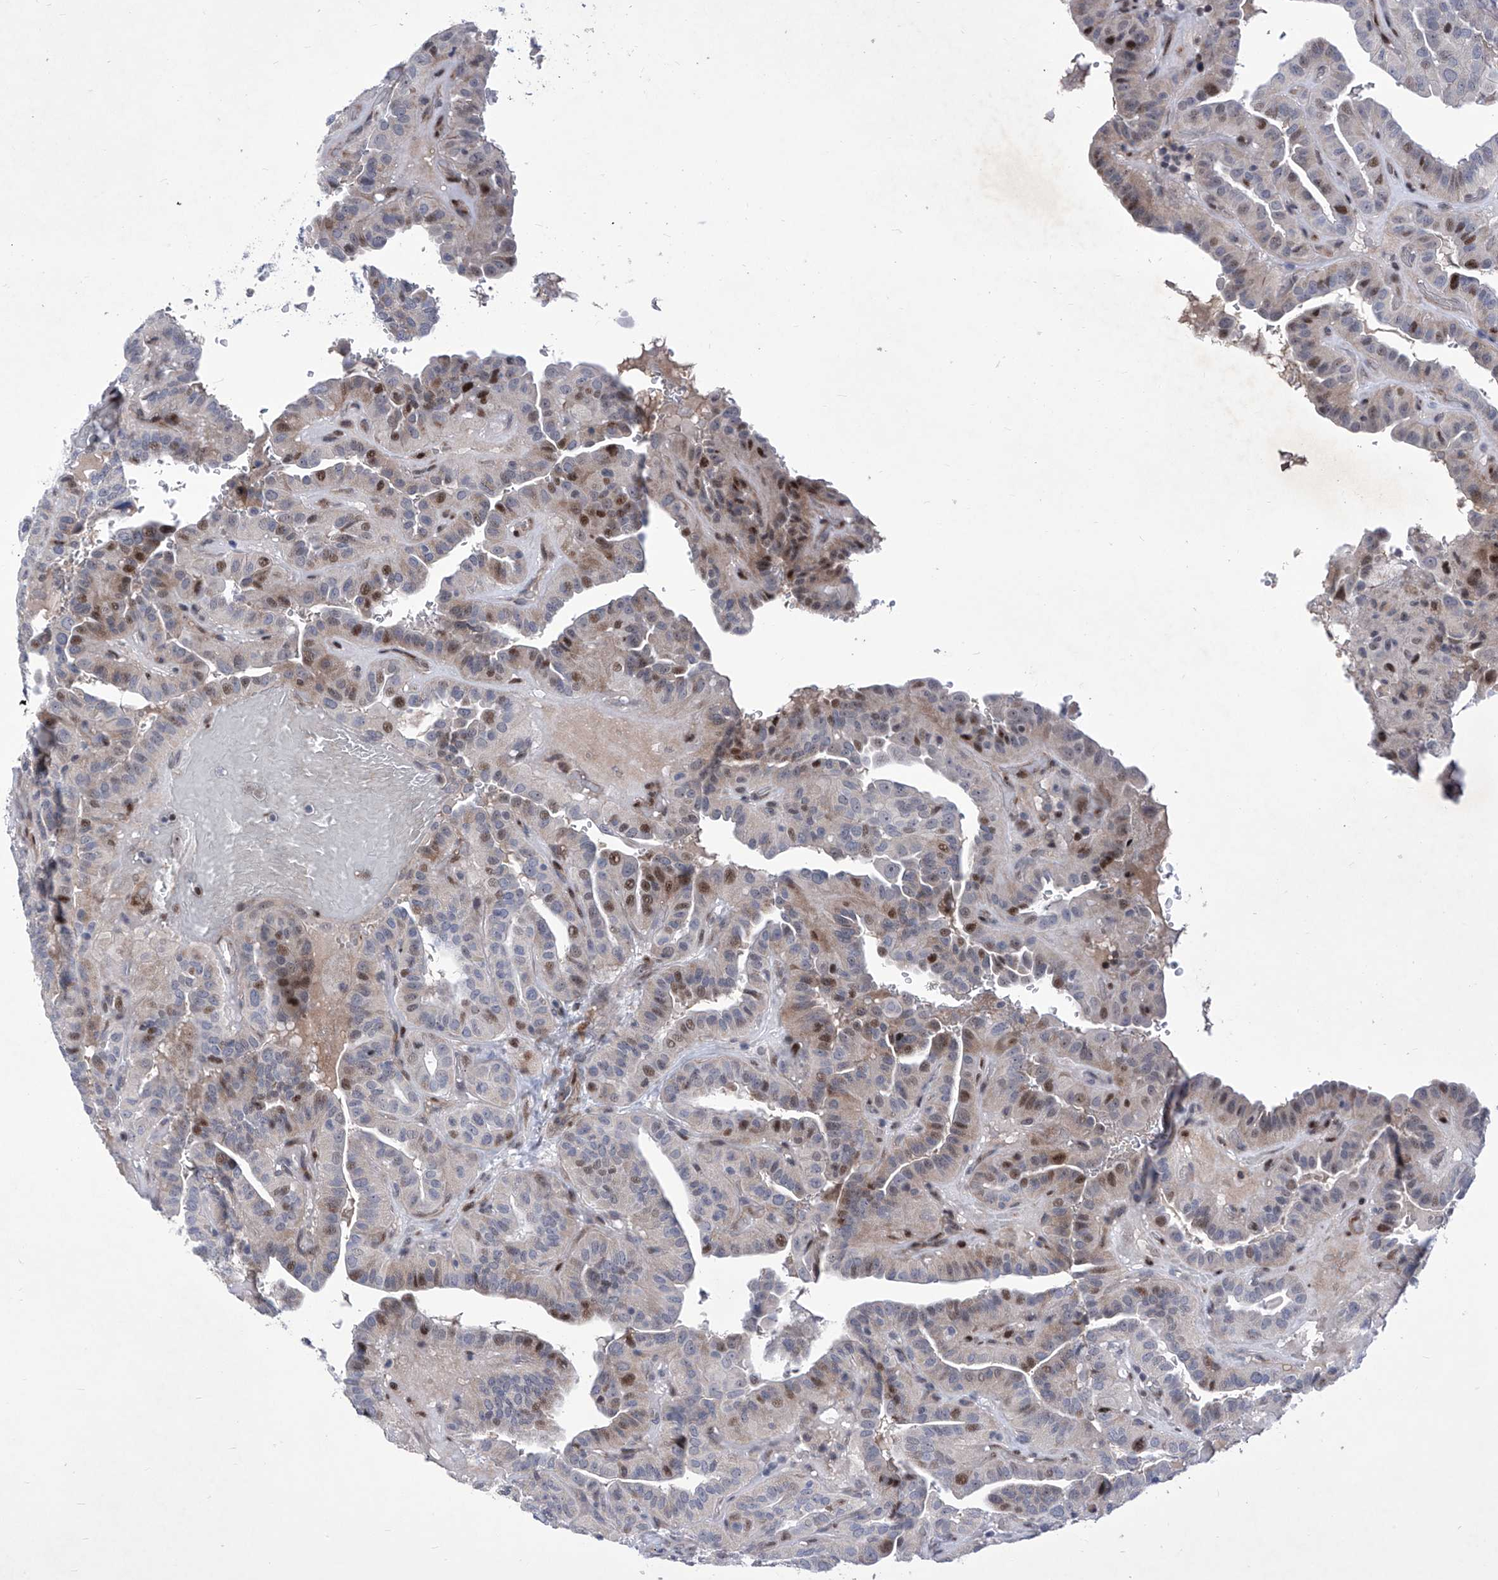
{"staining": {"intensity": "moderate", "quantity": "<25%", "location": "nuclear"}, "tissue": "thyroid cancer", "cell_type": "Tumor cells", "image_type": "cancer", "snomed": [{"axis": "morphology", "description": "Papillary adenocarcinoma, NOS"}, {"axis": "topography", "description": "Thyroid gland"}], "caption": "The immunohistochemical stain labels moderate nuclear staining in tumor cells of papillary adenocarcinoma (thyroid) tissue. (Stains: DAB in brown, nuclei in blue, Microscopy: brightfield microscopy at high magnification).", "gene": "NUFIP1", "patient": {"sex": "male", "age": 77}}